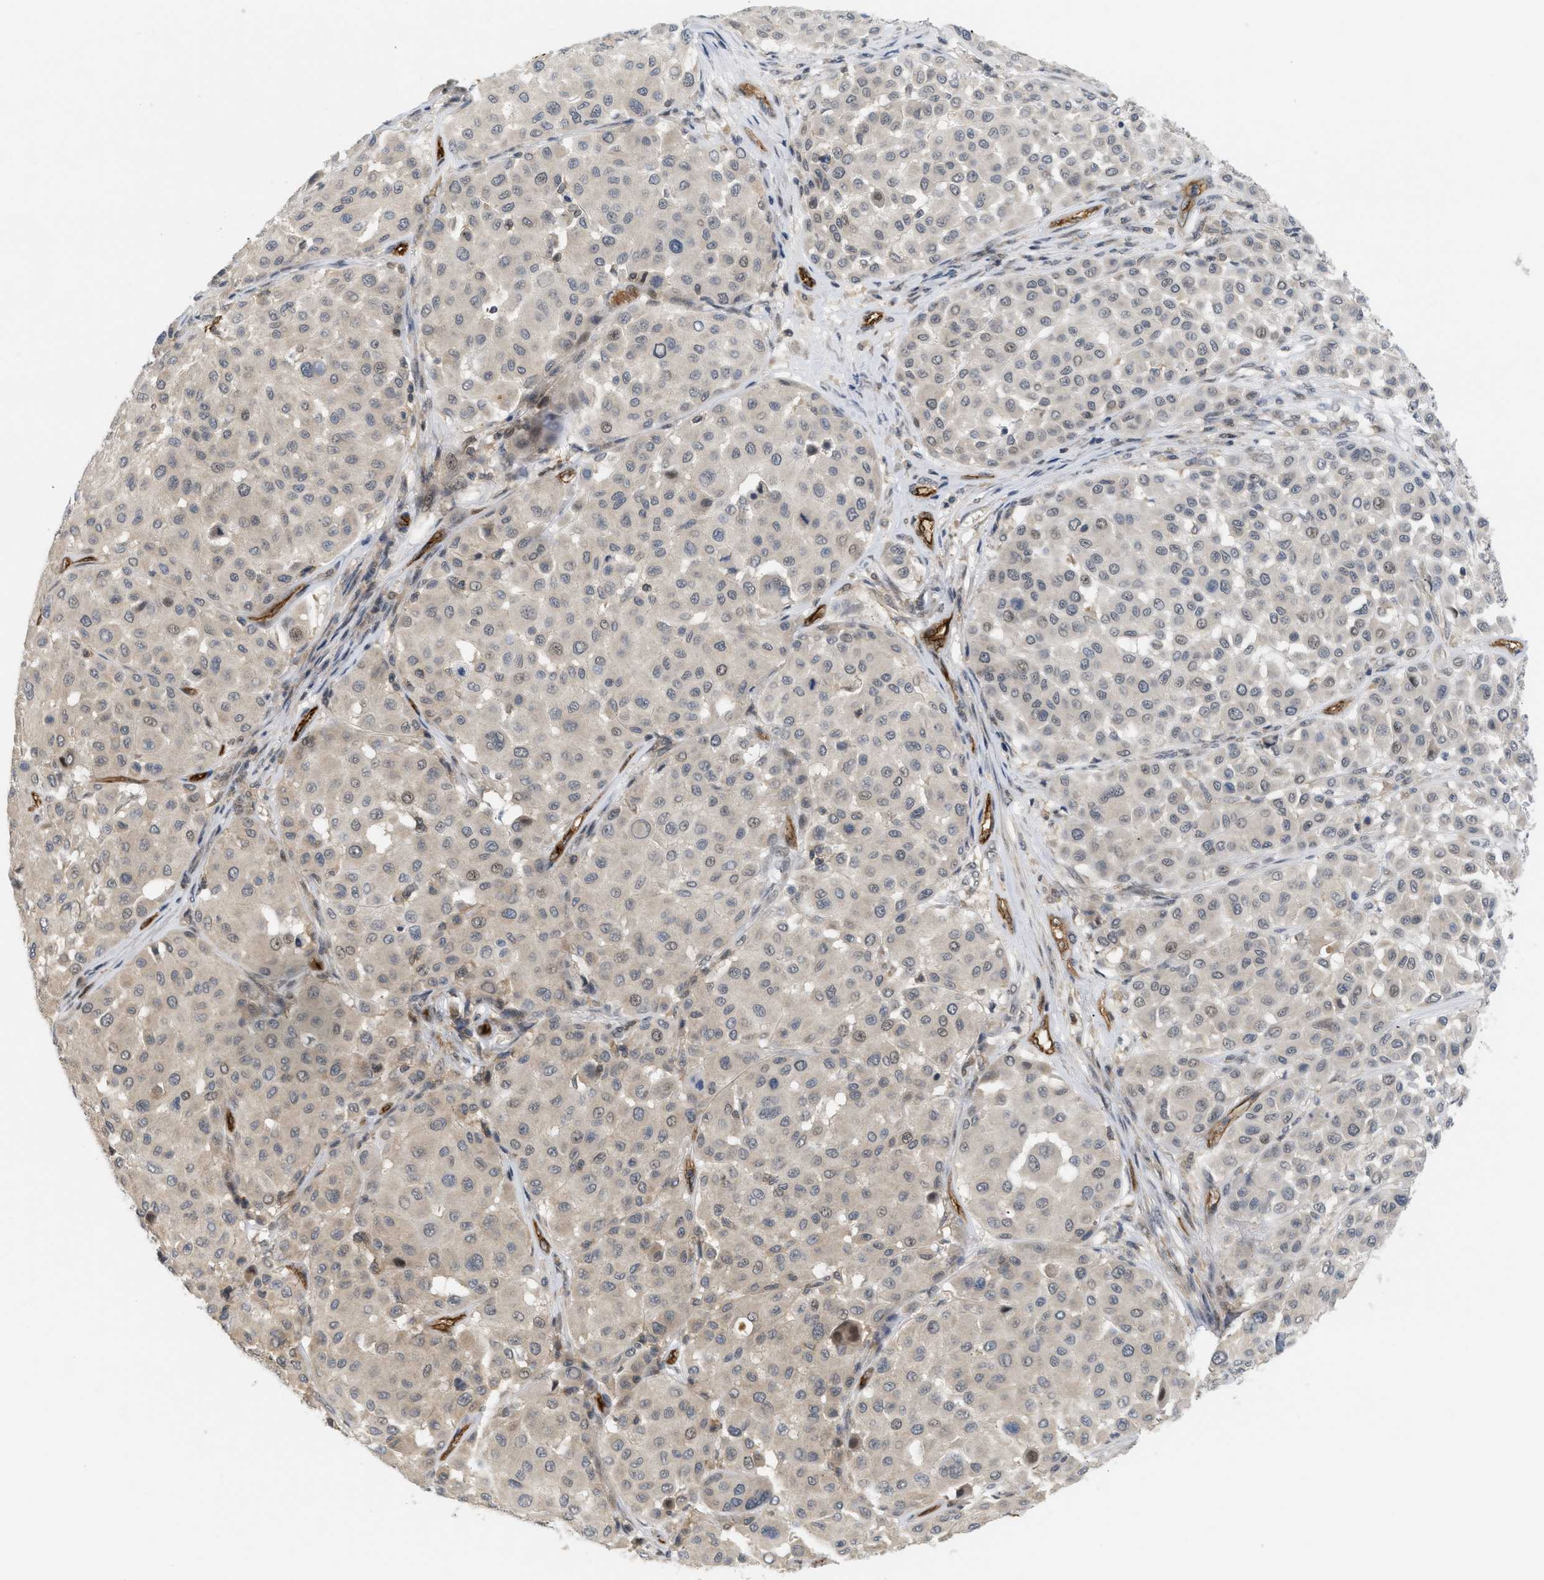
{"staining": {"intensity": "weak", "quantity": "<25%", "location": "cytoplasmic/membranous"}, "tissue": "melanoma", "cell_type": "Tumor cells", "image_type": "cancer", "snomed": [{"axis": "morphology", "description": "Malignant melanoma, Metastatic site"}, {"axis": "topography", "description": "Soft tissue"}], "caption": "DAB (3,3'-diaminobenzidine) immunohistochemical staining of human melanoma displays no significant expression in tumor cells.", "gene": "PALMD", "patient": {"sex": "male", "age": 41}}